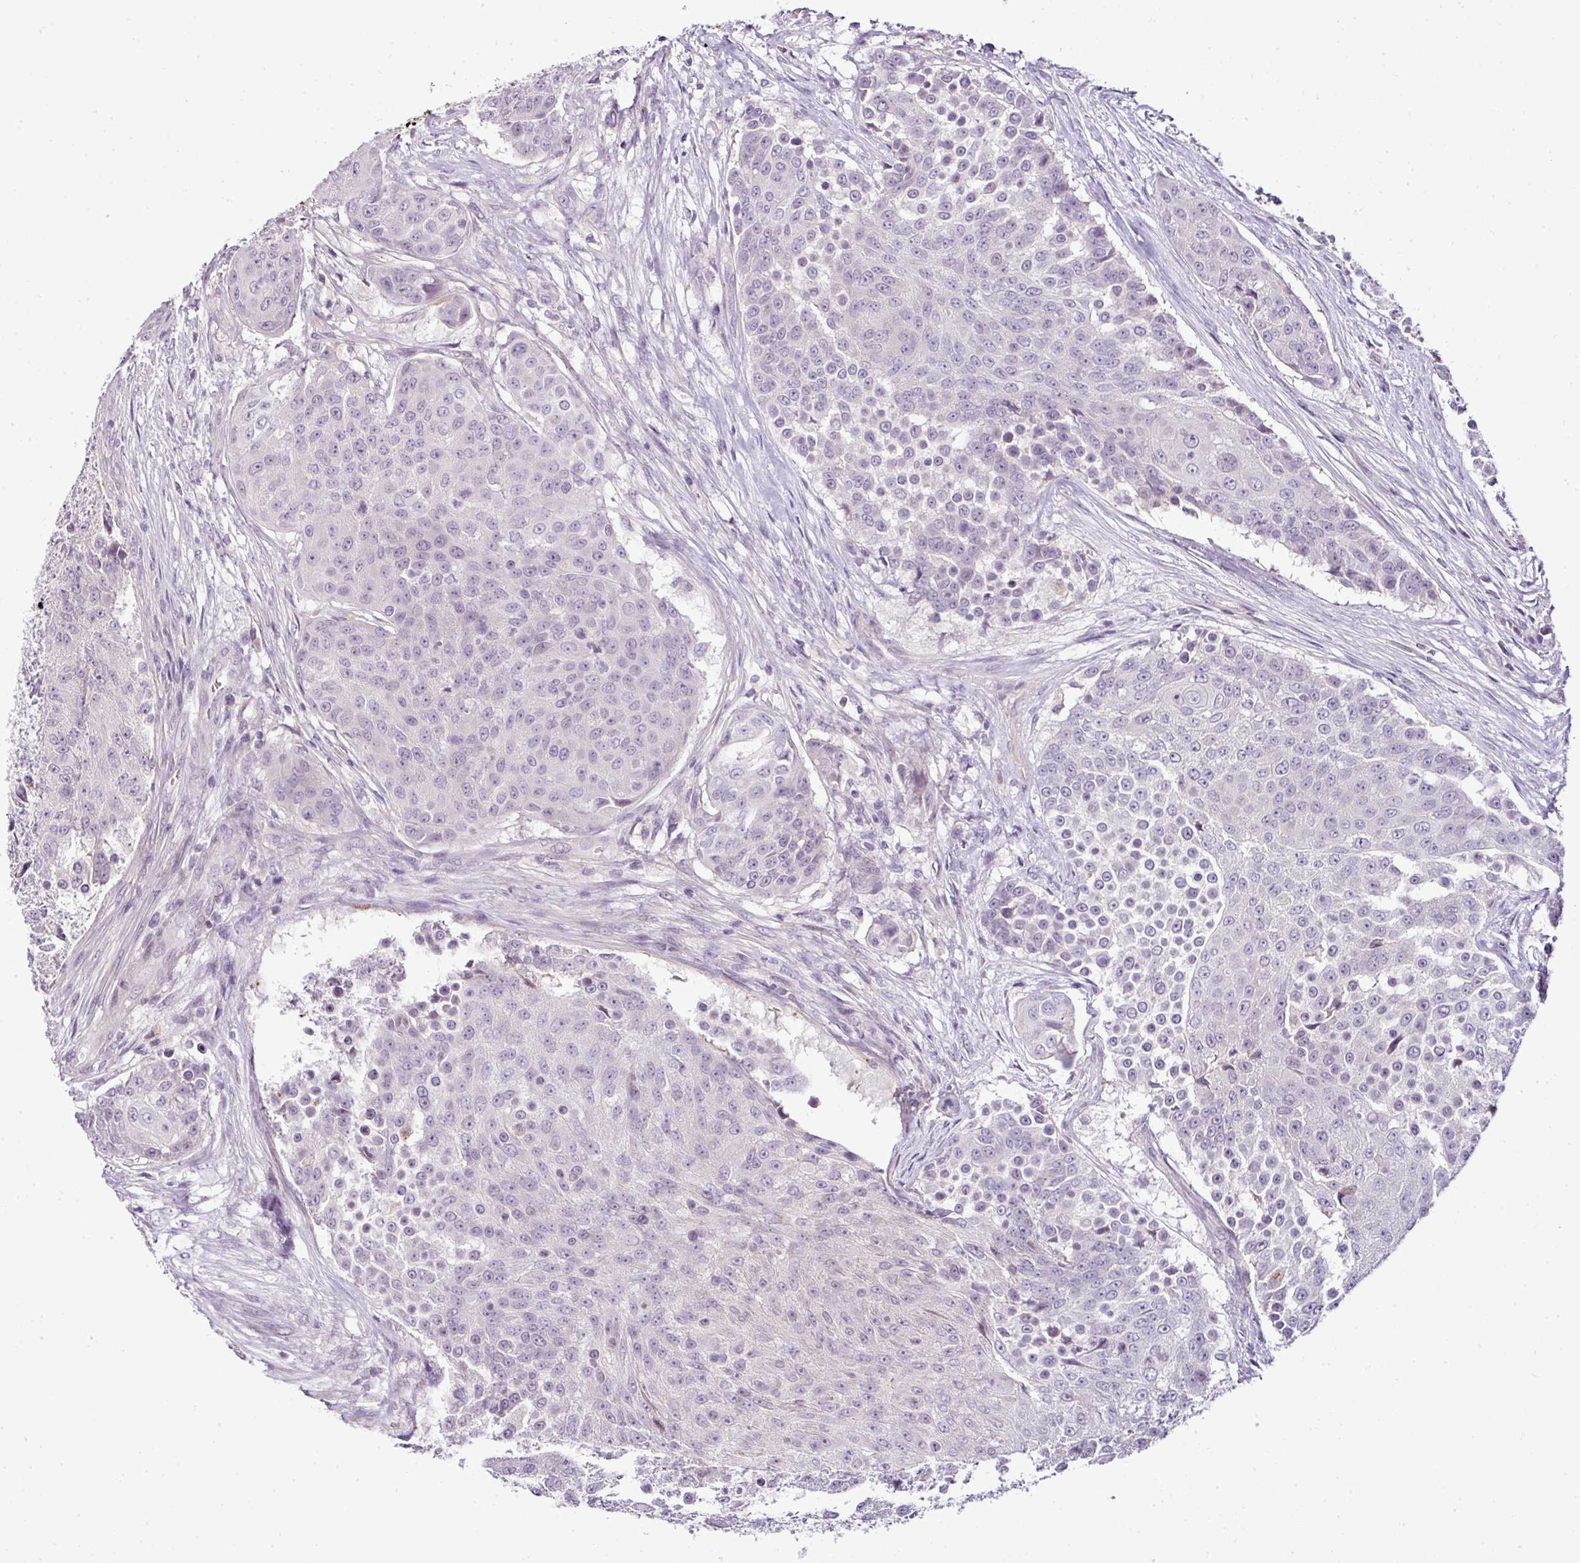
{"staining": {"intensity": "negative", "quantity": "none", "location": "none"}, "tissue": "urothelial cancer", "cell_type": "Tumor cells", "image_type": "cancer", "snomed": [{"axis": "morphology", "description": "Urothelial carcinoma, High grade"}, {"axis": "topography", "description": "Urinary bladder"}], "caption": "DAB (3,3'-diaminobenzidine) immunohistochemical staining of urothelial cancer exhibits no significant staining in tumor cells.", "gene": "TEX30", "patient": {"sex": "female", "age": 63}}